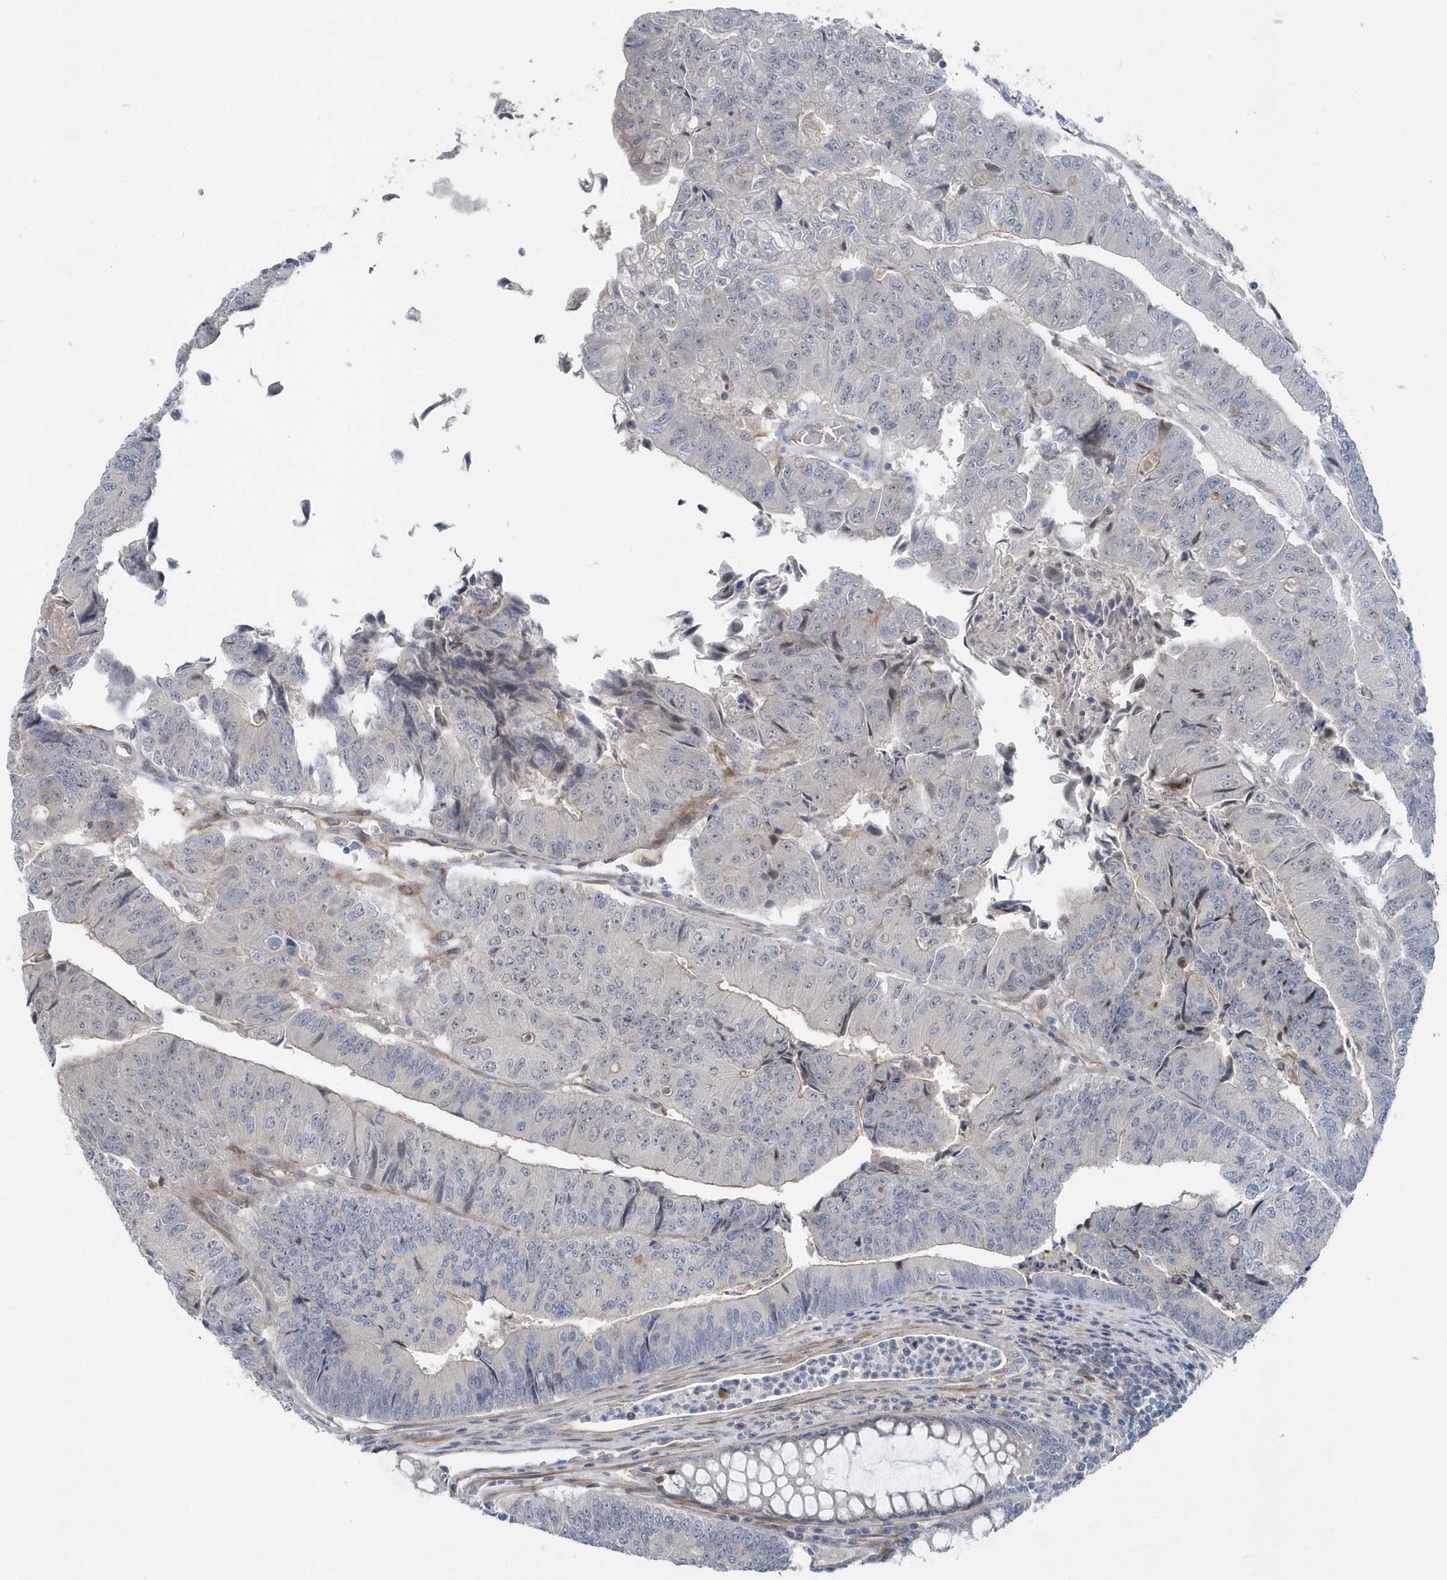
{"staining": {"intensity": "weak", "quantity": "<25%", "location": "cytoplasmic/membranous"}, "tissue": "colorectal cancer", "cell_type": "Tumor cells", "image_type": "cancer", "snomed": [{"axis": "morphology", "description": "Adenocarcinoma, NOS"}, {"axis": "topography", "description": "Colon"}], "caption": "There is no significant expression in tumor cells of adenocarcinoma (colorectal). (Immunohistochemistry (ihc), brightfield microscopy, high magnification).", "gene": "MCC", "patient": {"sex": "female", "age": 67}}